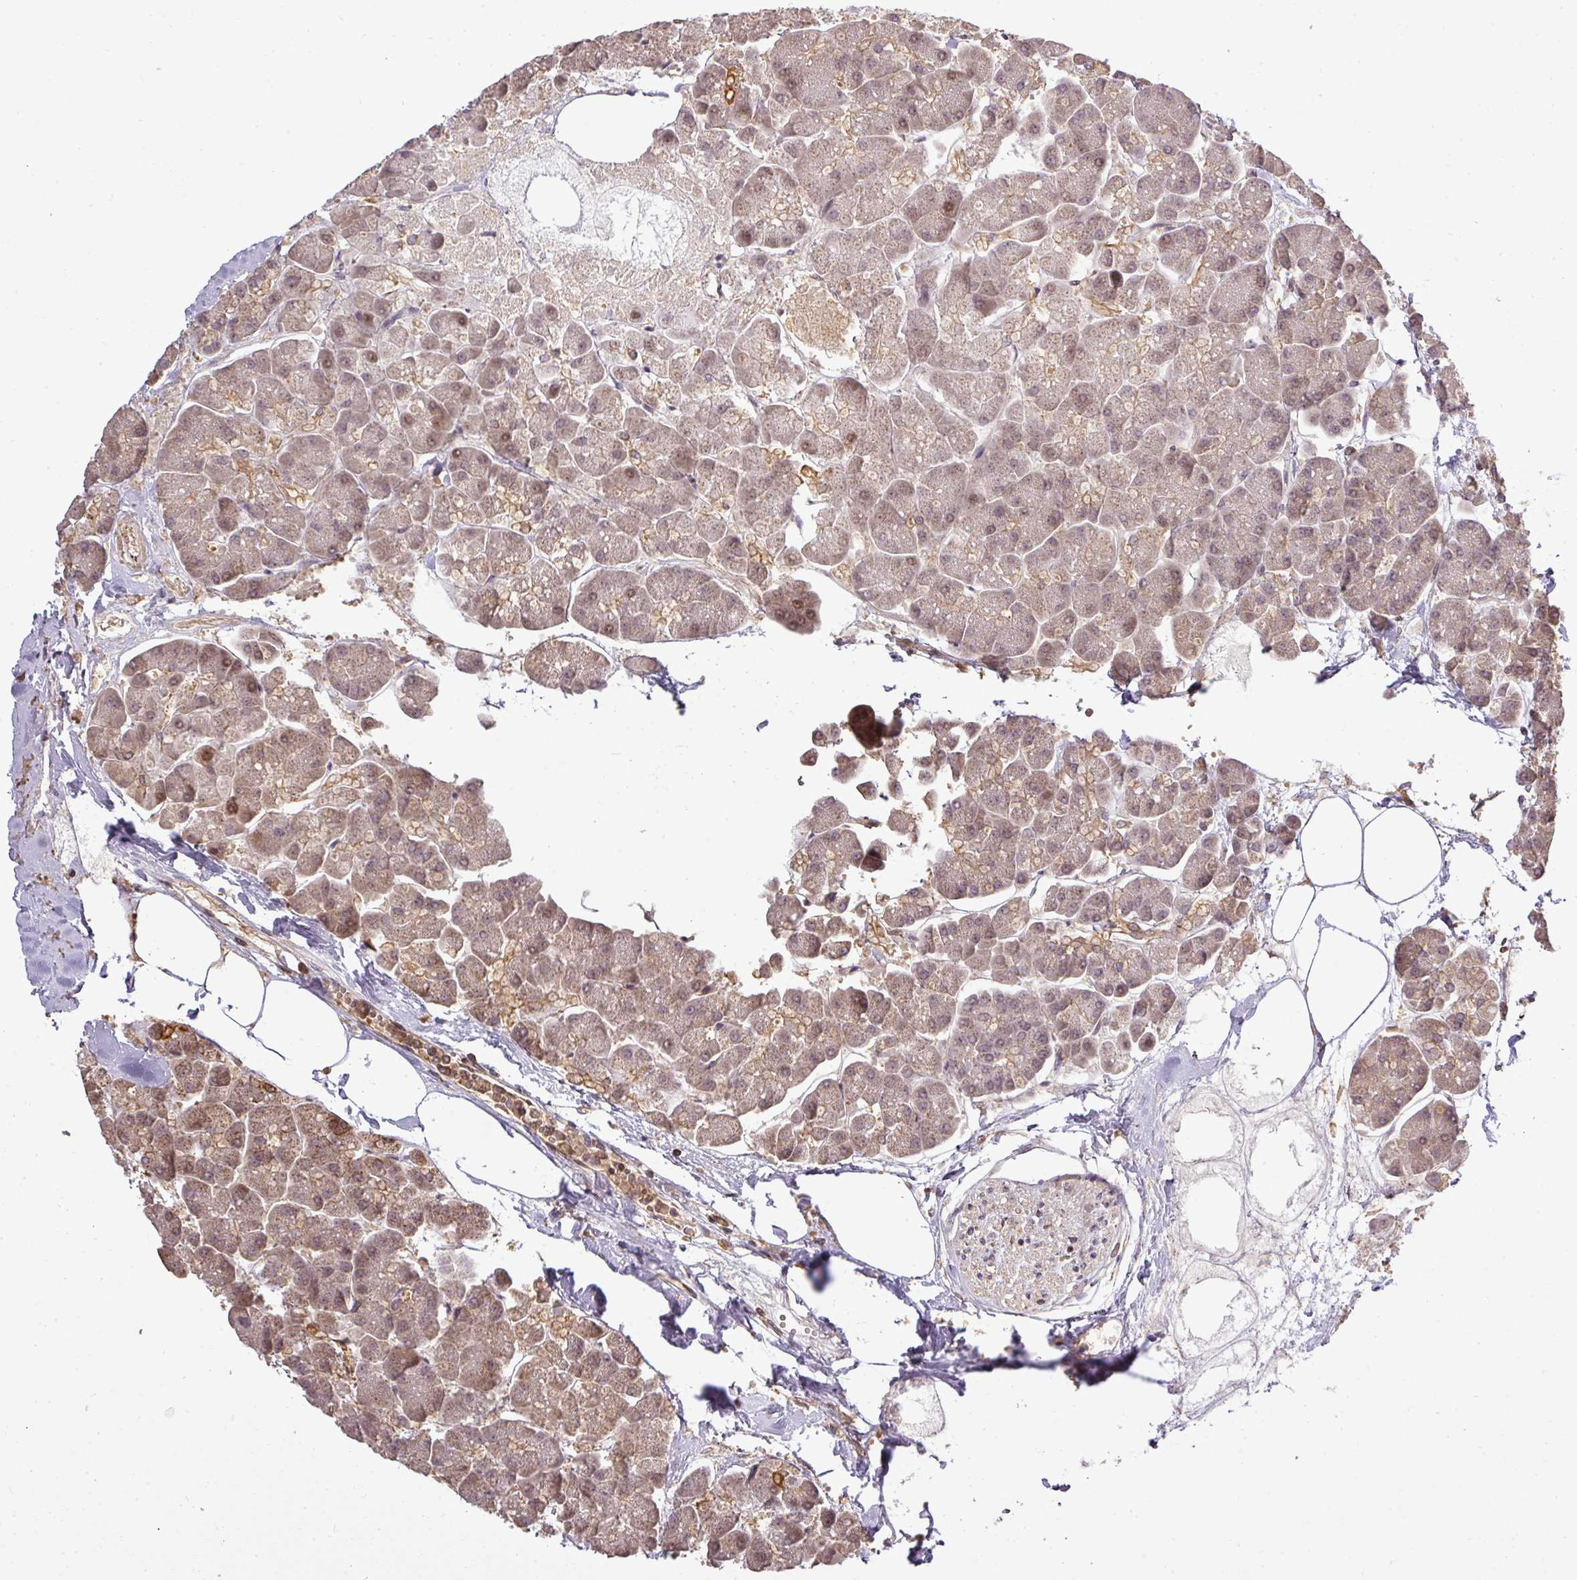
{"staining": {"intensity": "moderate", "quantity": ">75%", "location": "cytoplasmic/membranous,nuclear"}, "tissue": "pancreas", "cell_type": "Exocrine glandular cells", "image_type": "normal", "snomed": [{"axis": "morphology", "description": "Normal tissue, NOS"}, {"axis": "topography", "description": "Pancreas"}, {"axis": "topography", "description": "Peripheral nerve tissue"}], "caption": "An immunohistochemistry image of normal tissue is shown. Protein staining in brown highlights moderate cytoplasmic/membranous,nuclear positivity in pancreas within exocrine glandular cells.", "gene": "FAIM", "patient": {"sex": "male", "age": 54}}